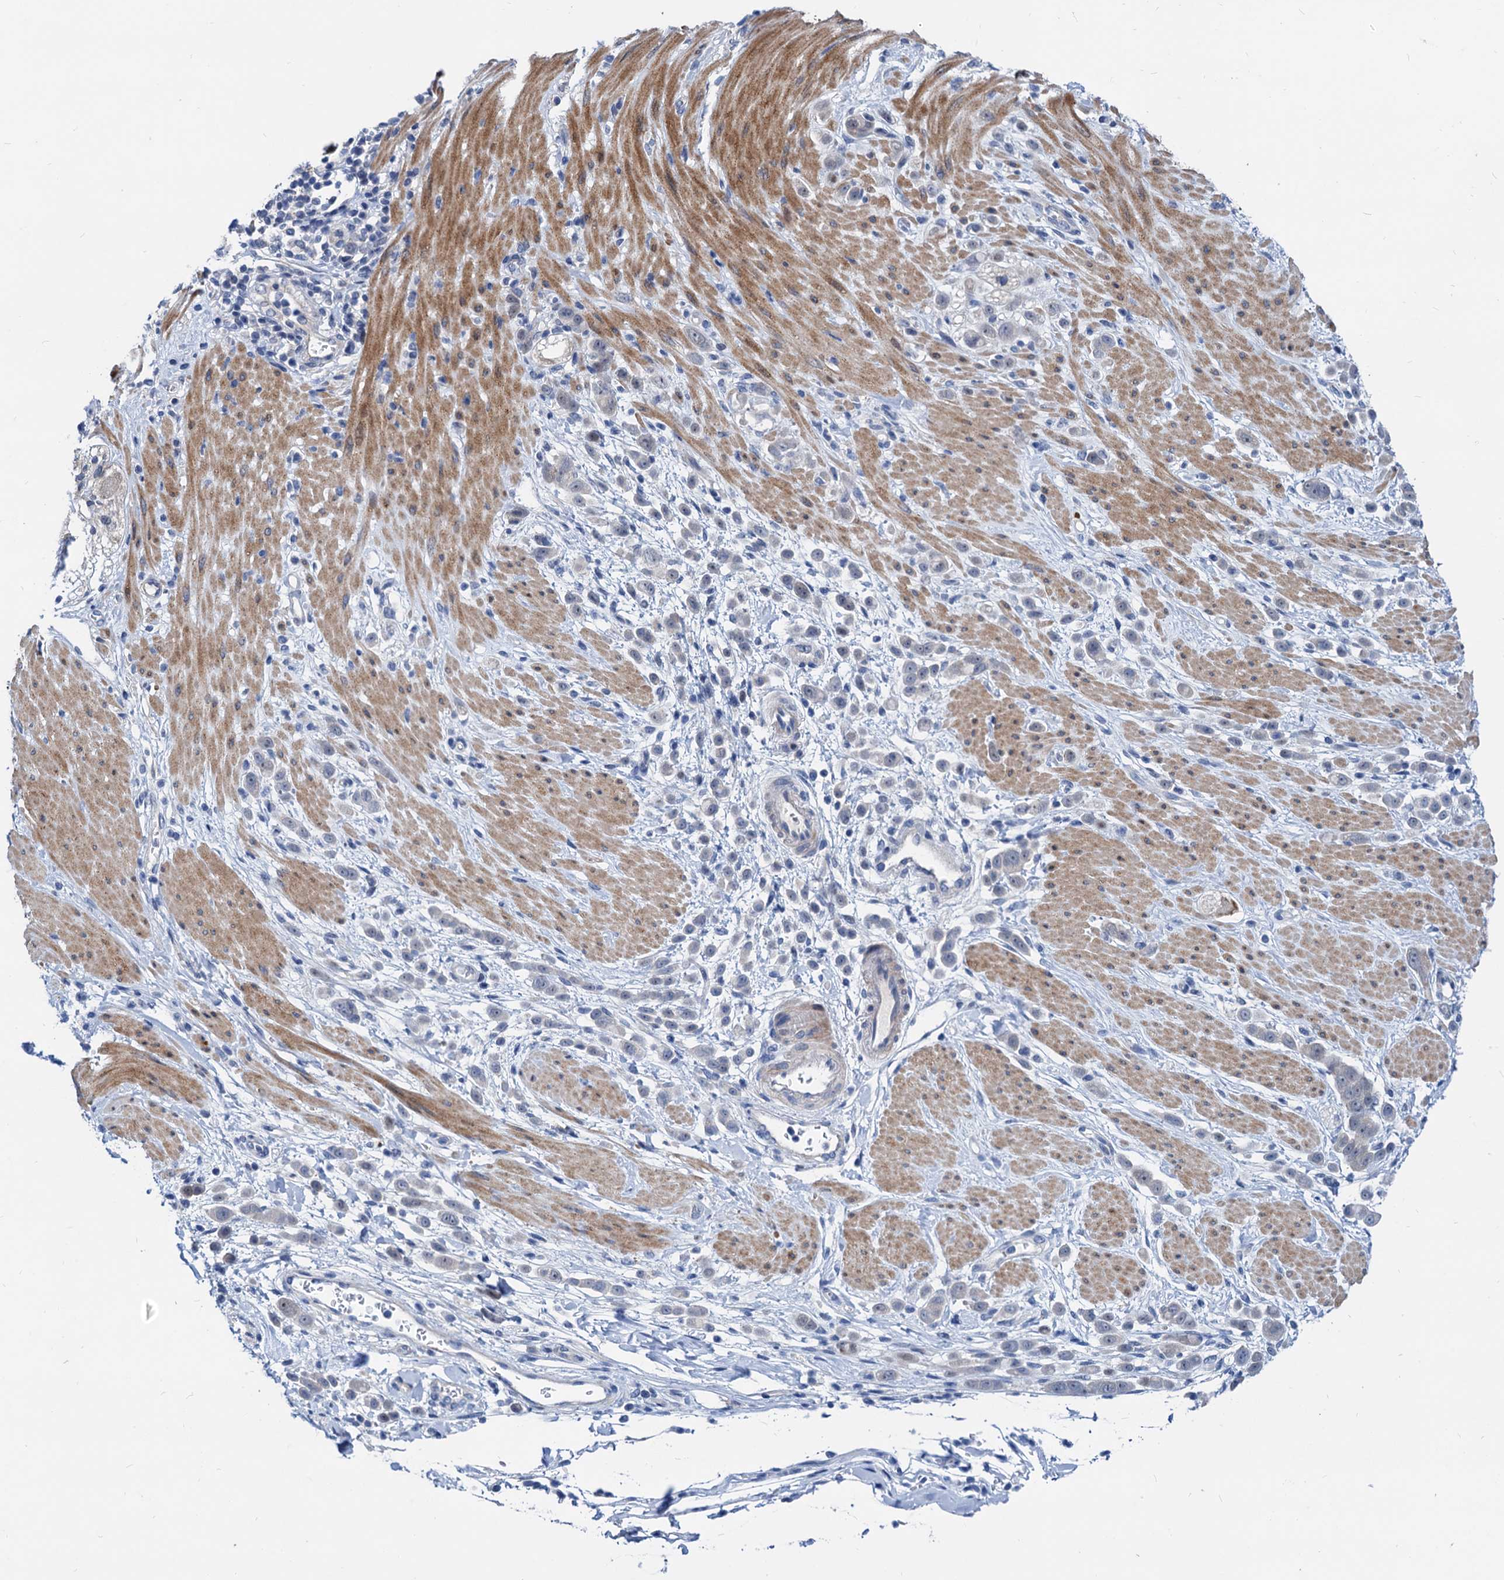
{"staining": {"intensity": "negative", "quantity": "none", "location": "none"}, "tissue": "pancreatic cancer", "cell_type": "Tumor cells", "image_type": "cancer", "snomed": [{"axis": "morphology", "description": "Normal tissue, NOS"}, {"axis": "morphology", "description": "Adenocarcinoma, NOS"}, {"axis": "topography", "description": "Pancreas"}], "caption": "Tumor cells show no significant expression in pancreatic adenocarcinoma.", "gene": "HSF2", "patient": {"sex": "female", "age": 64}}